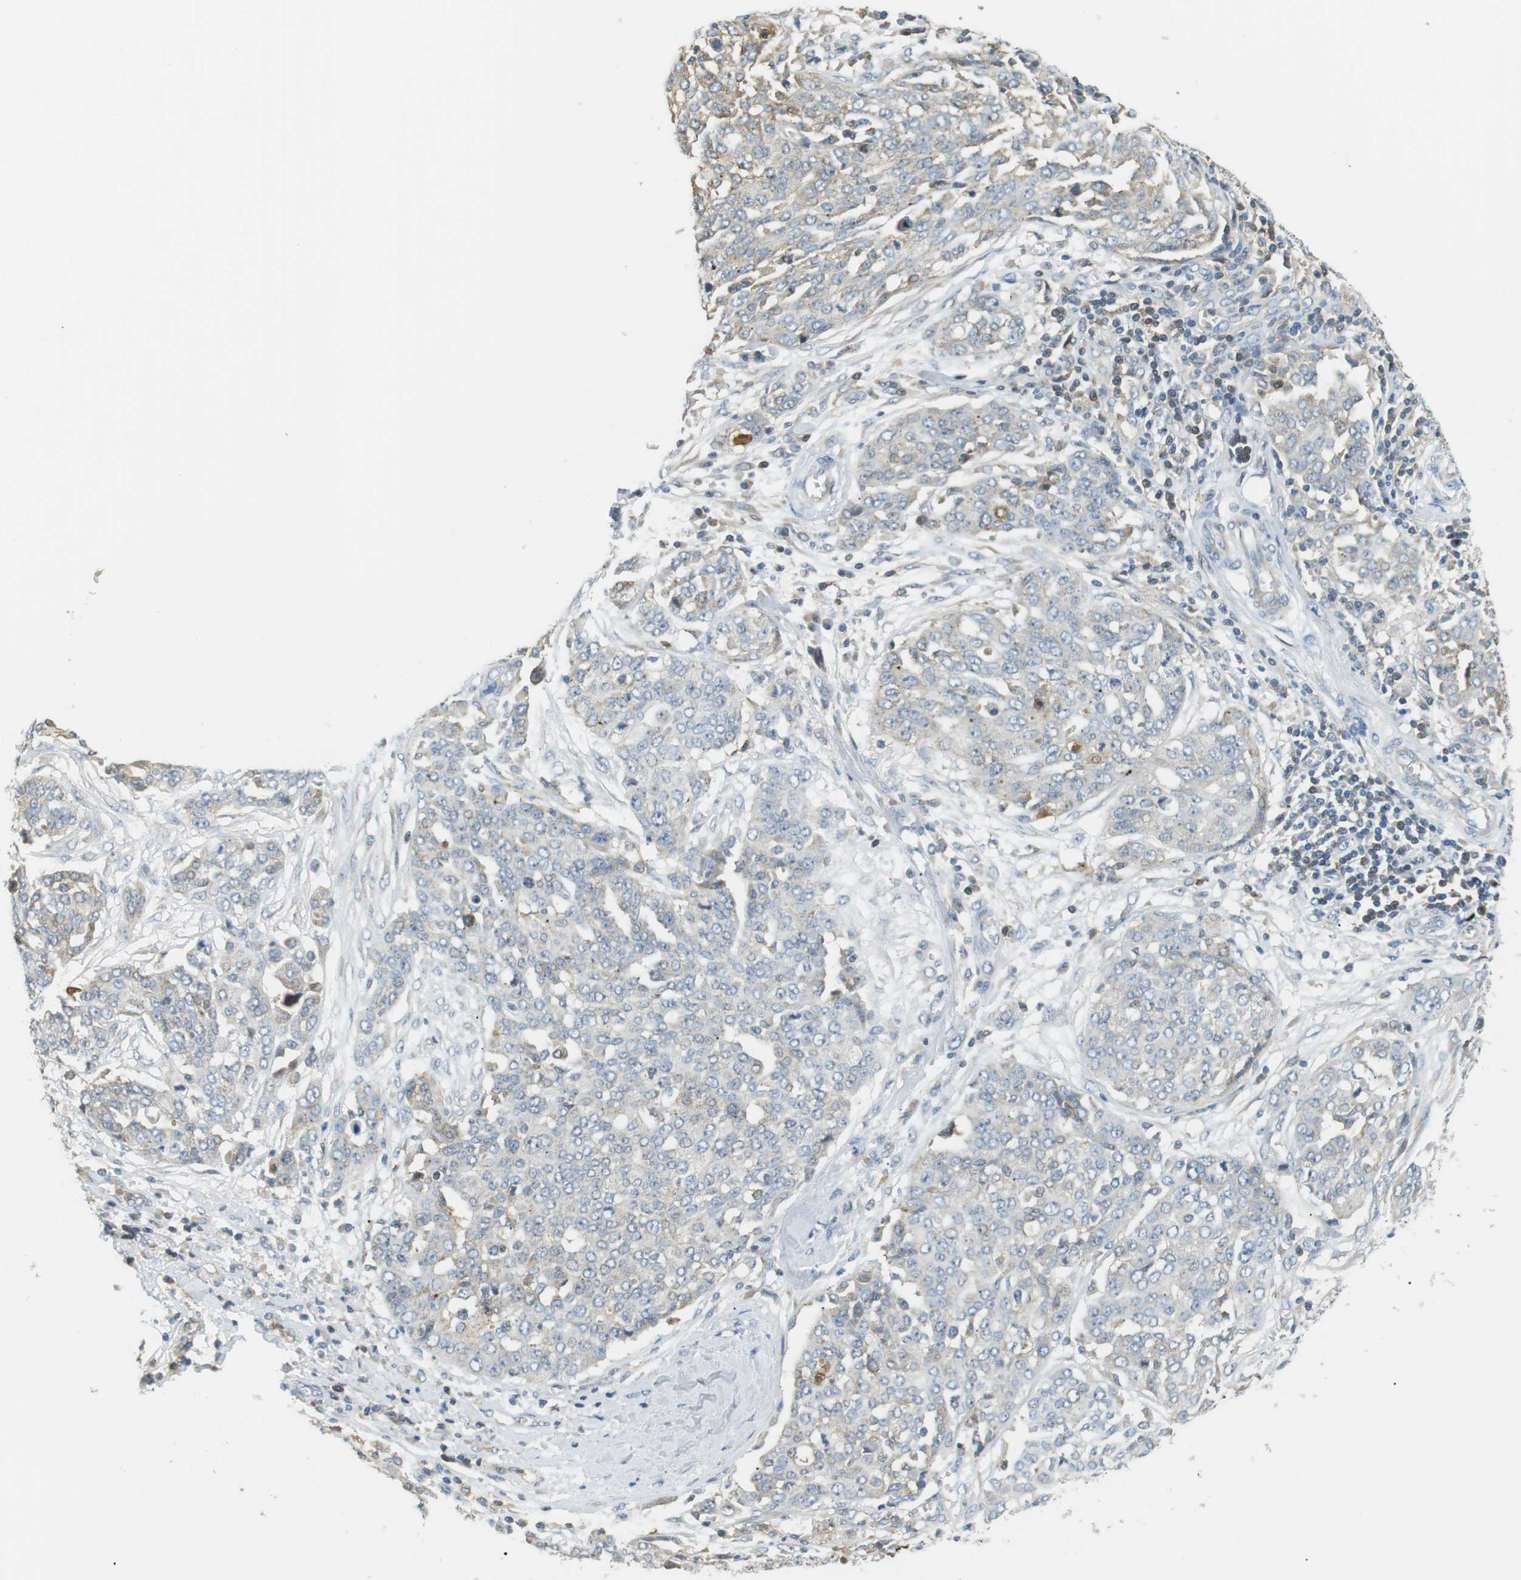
{"staining": {"intensity": "negative", "quantity": "none", "location": "none"}, "tissue": "ovarian cancer", "cell_type": "Tumor cells", "image_type": "cancer", "snomed": [{"axis": "morphology", "description": "Cystadenocarcinoma, serous, NOS"}, {"axis": "topography", "description": "Soft tissue"}, {"axis": "topography", "description": "Ovary"}], "caption": "IHC micrograph of neoplastic tissue: ovarian cancer stained with DAB exhibits no significant protein expression in tumor cells.", "gene": "P2RY1", "patient": {"sex": "female", "age": 57}}